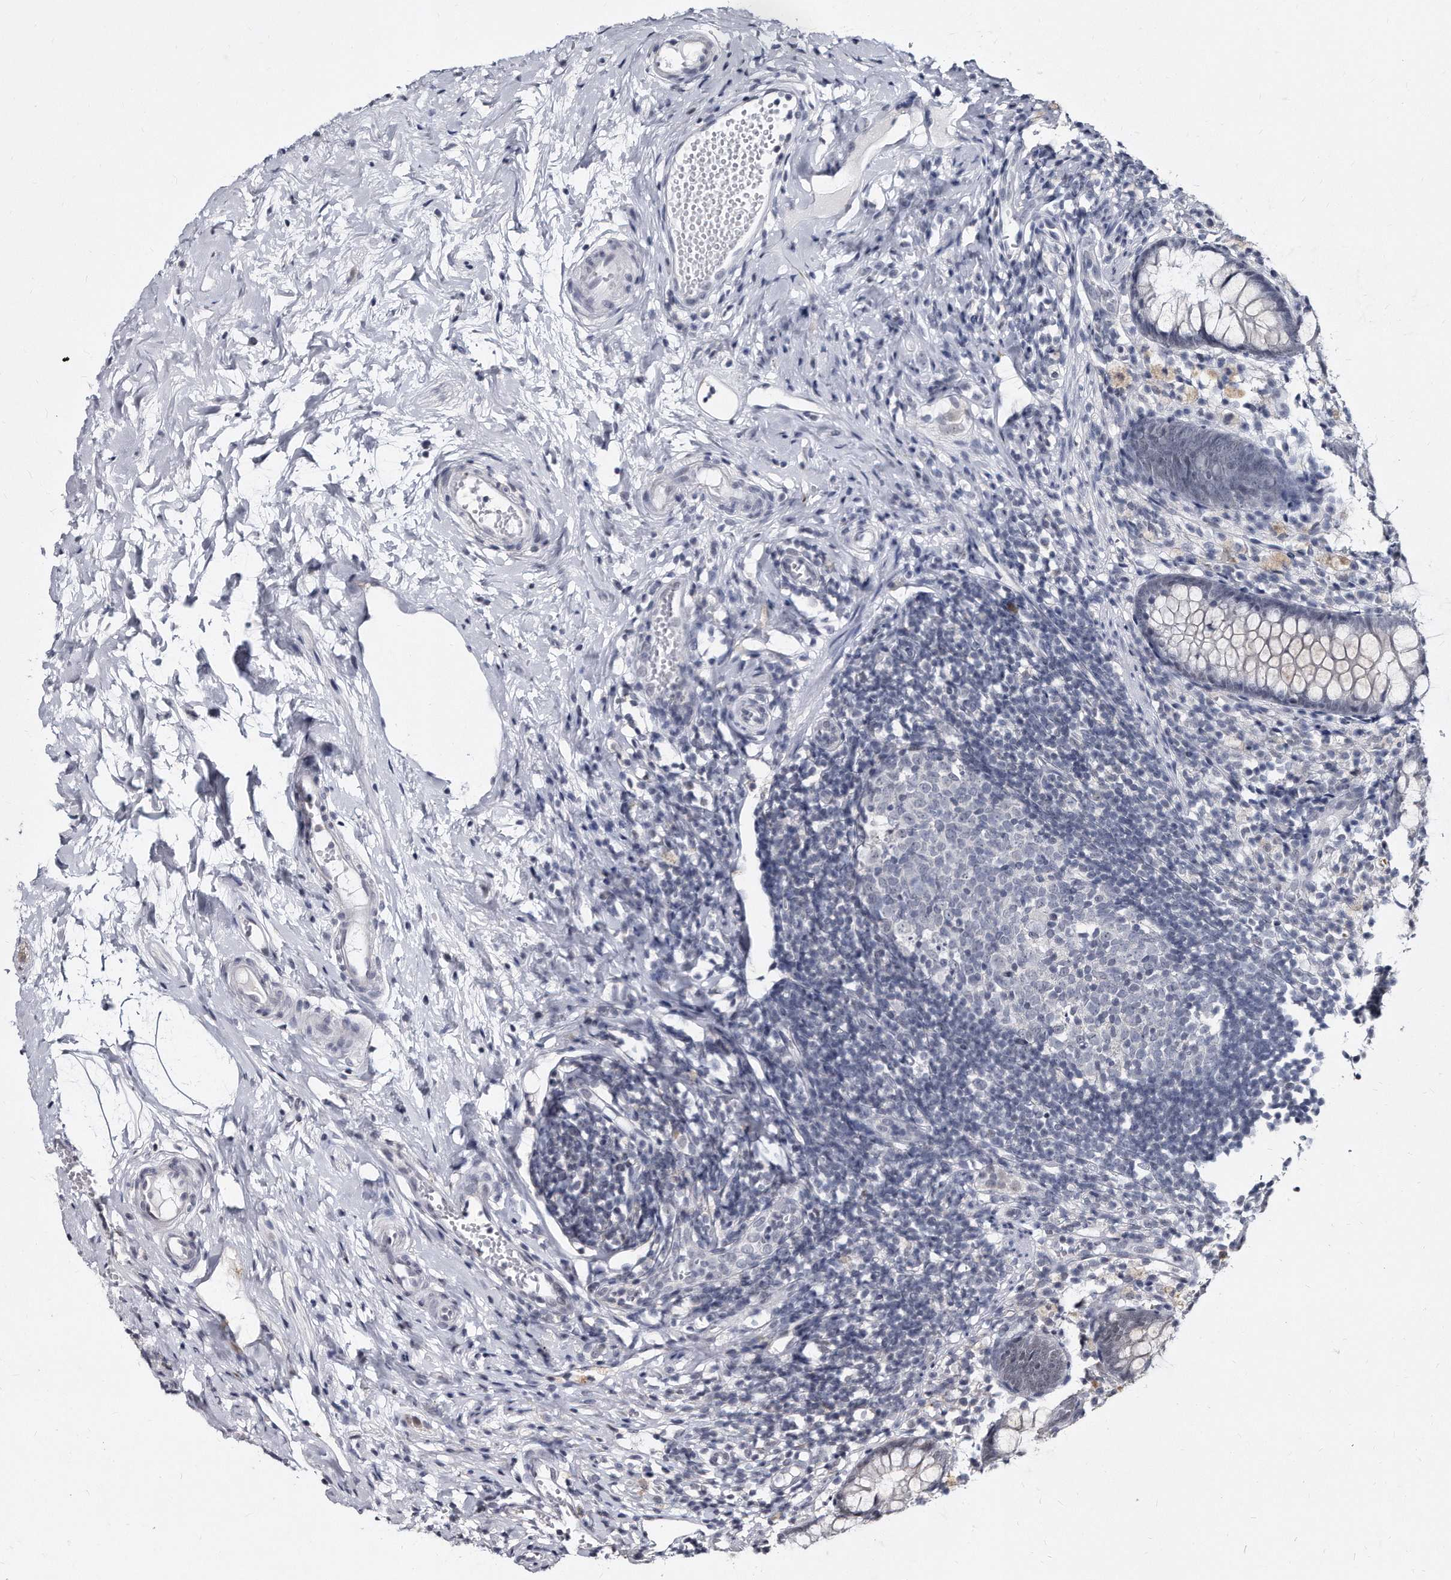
{"staining": {"intensity": "negative", "quantity": "none", "location": "none"}, "tissue": "appendix", "cell_type": "Glandular cells", "image_type": "normal", "snomed": [{"axis": "morphology", "description": "Normal tissue, NOS"}, {"axis": "topography", "description": "Appendix"}], "caption": "Normal appendix was stained to show a protein in brown. There is no significant staining in glandular cells. The staining was performed using DAB (3,3'-diaminobenzidine) to visualize the protein expression in brown, while the nuclei were stained in blue with hematoxylin (Magnification: 20x).", "gene": "KLHDC3", "patient": {"sex": "female", "age": 20}}